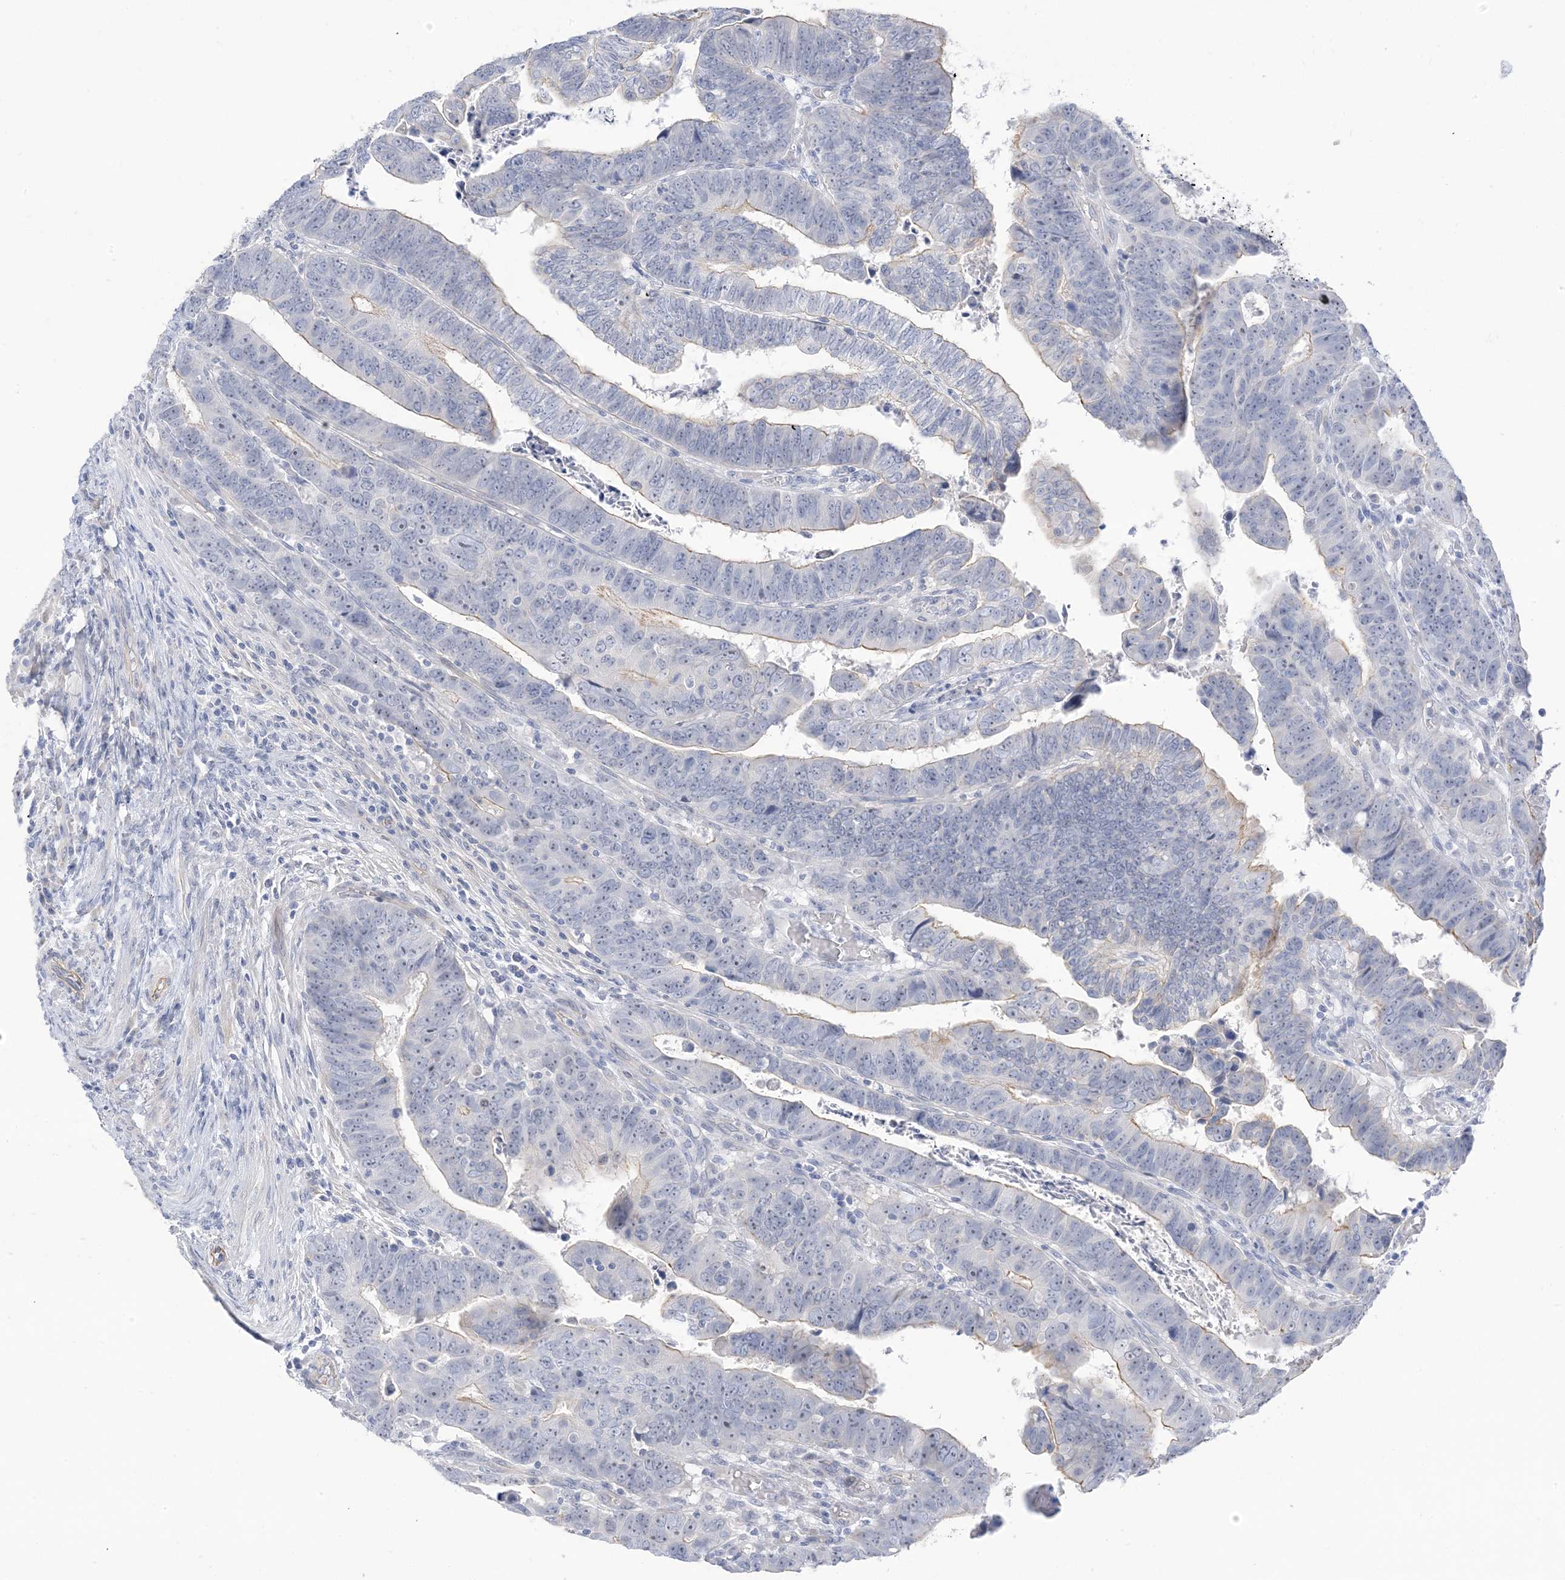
{"staining": {"intensity": "weak", "quantity": "<25%", "location": "cytoplasmic/membranous"}, "tissue": "colorectal cancer", "cell_type": "Tumor cells", "image_type": "cancer", "snomed": [{"axis": "morphology", "description": "Normal tissue, NOS"}, {"axis": "morphology", "description": "Adenocarcinoma, NOS"}, {"axis": "topography", "description": "Rectum"}], "caption": "An IHC photomicrograph of adenocarcinoma (colorectal) is shown. There is no staining in tumor cells of adenocarcinoma (colorectal).", "gene": "IL36B", "patient": {"sex": "female", "age": 65}}